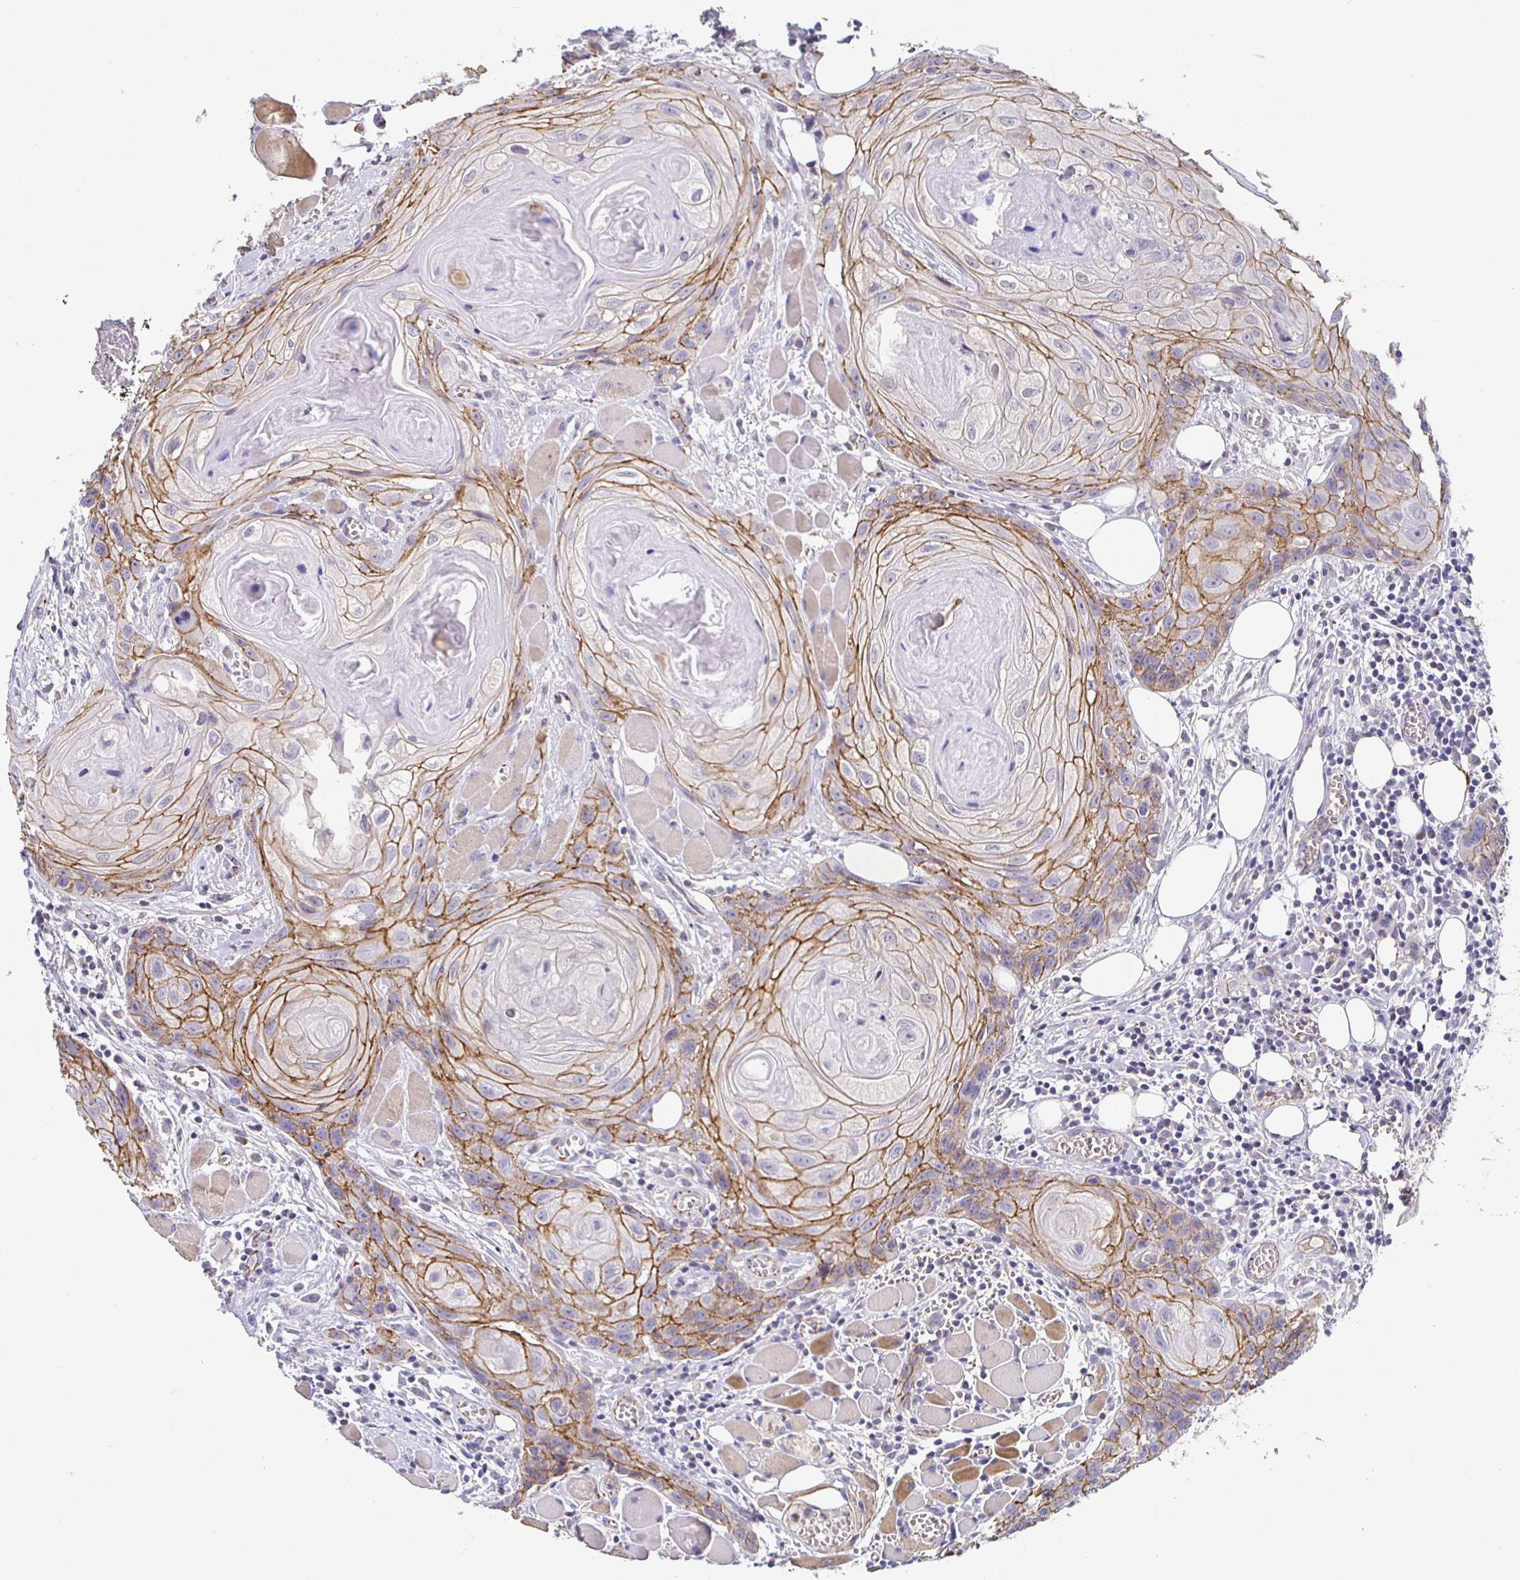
{"staining": {"intensity": "moderate", "quantity": "25%-75%", "location": "cytoplasmic/membranous"}, "tissue": "head and neck cancer", "cell_type": "Tumor cells", "image_type": "cancer", "snomed": [{"axis": "morphology", "description": "Squamous cell carcinoma, NOS"}, {"axis": "topography", "description": "Oral tissue"}, {"axis": "topography", "description": "Head-Neck"}], "caption": "Human head and neck cancer (squamous cell carcinoma) stained for a protein (brown) reveals moderate cytoplasmic/membranous positive positivity in about 25%-75% of tumor cells.", "gene": "PIWIL3", "patient": {"sex": "male", "age": 58}}